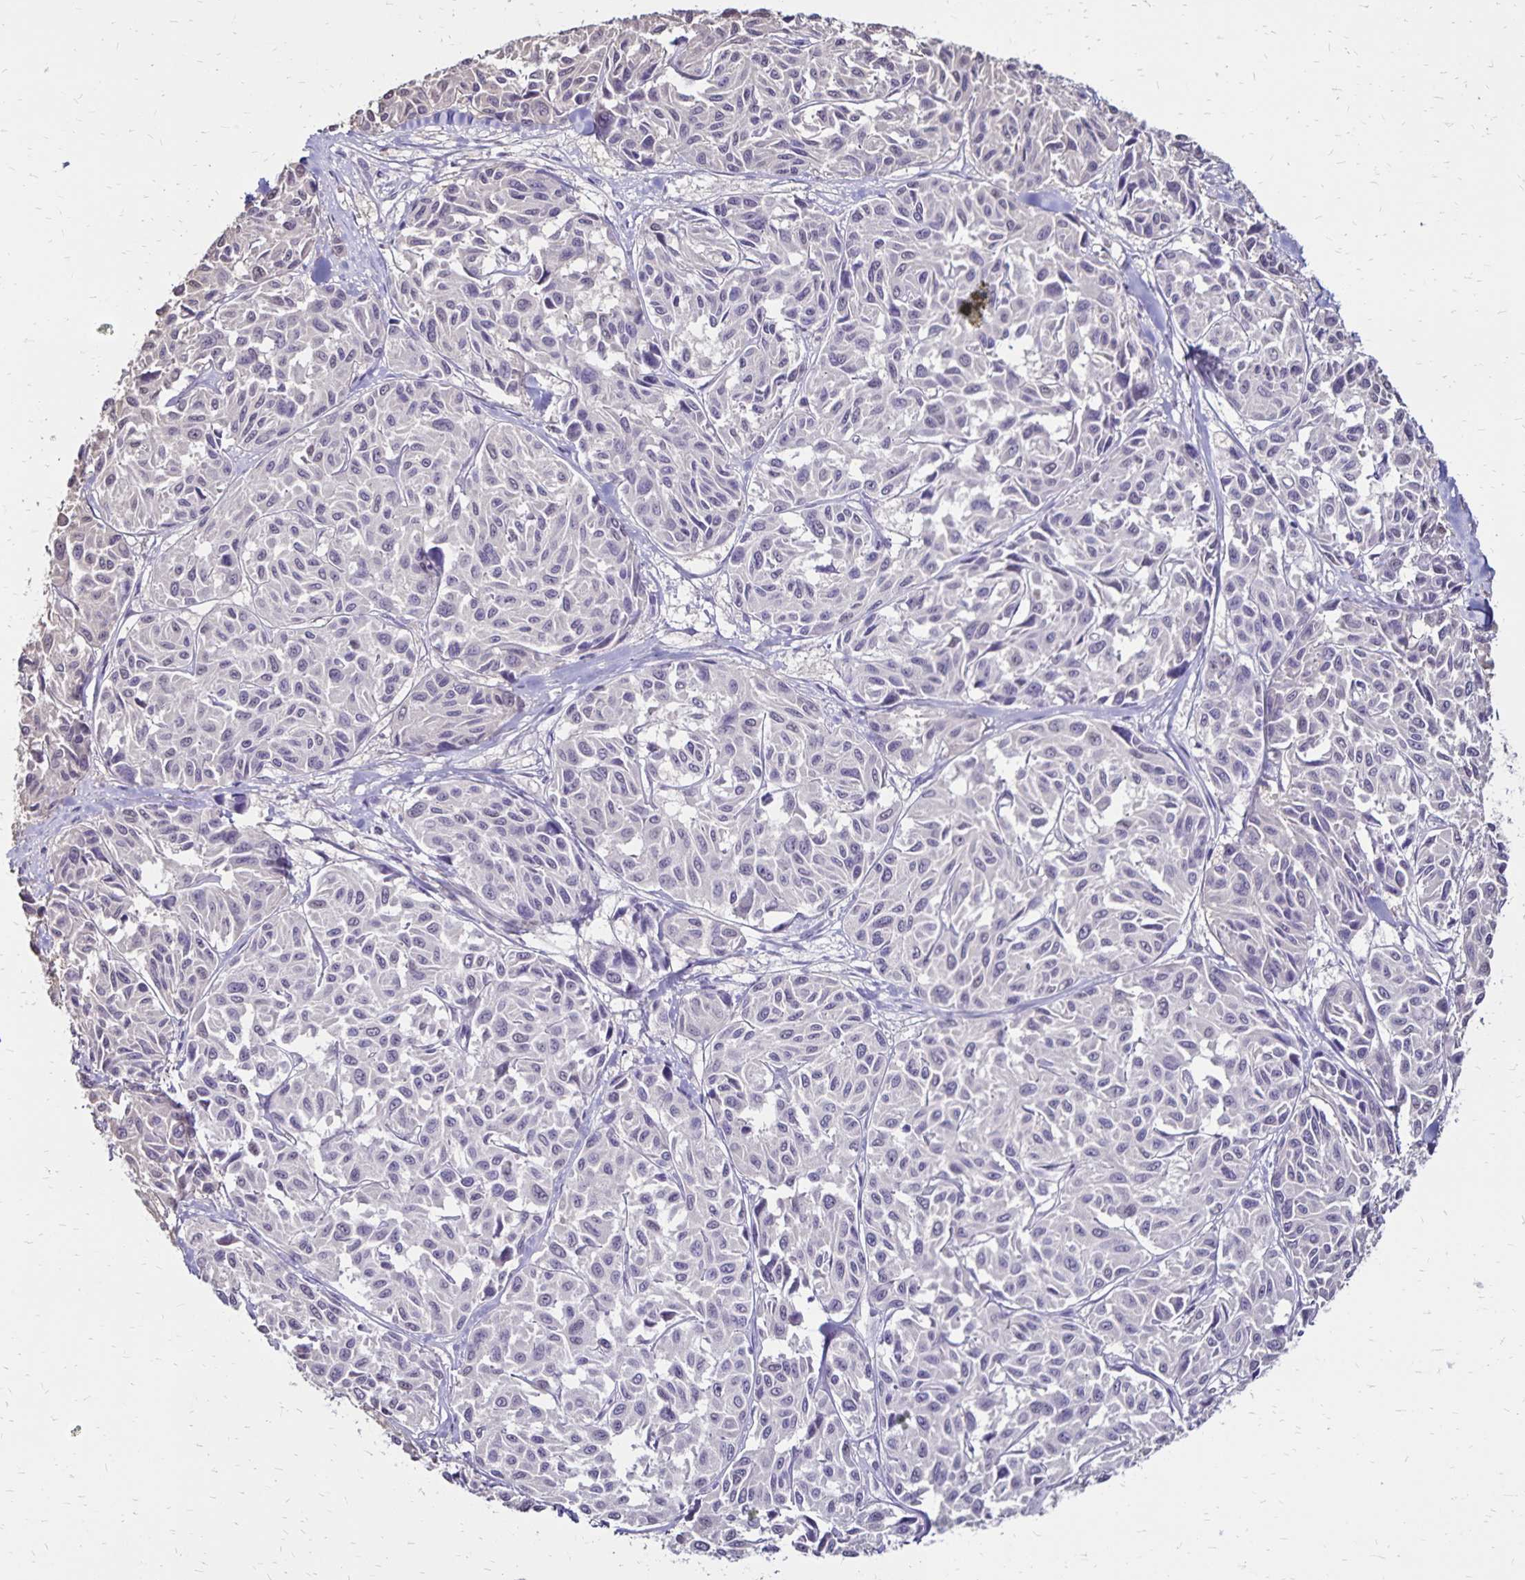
{"staining": {"intensity": "negative", "quantity": "none", "location": "none"}, "tissue": "melanoma", "cell_type": "Tumor cells", "image_type": "cancer", "snomed": [{"axis": "morphology", "description": "Malignant melanoma, NOS"}, {"axis": "topography", "description": "Skin"}], "caption": "IHC of melanoma demonstrates no expression in tumor cells.", "gene": "SH3GL3", "patient": {"sex": "female", "age": 66}}